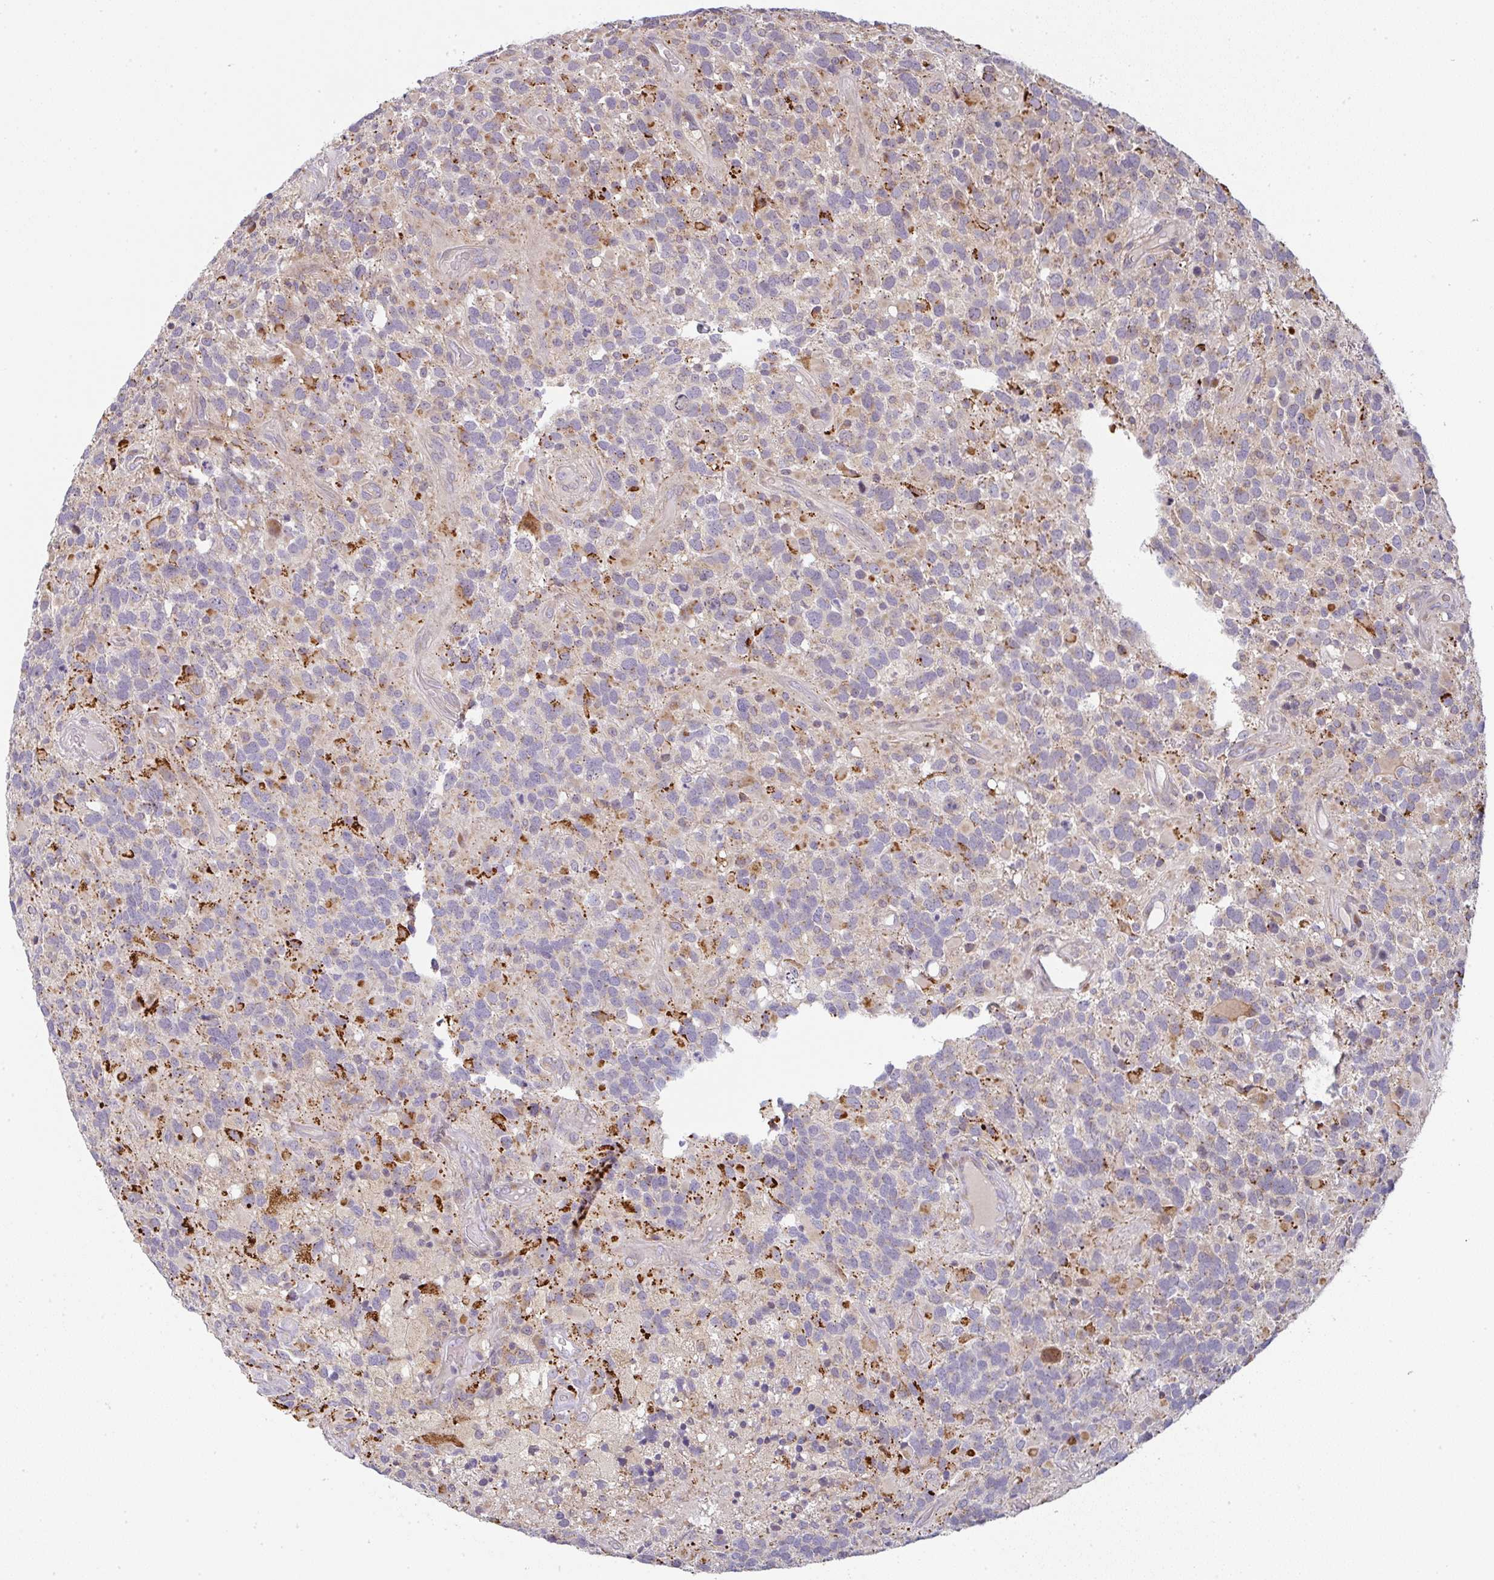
{"staining": {"intensity": "moderate", "quantity": "<25%", "location": "cytoplasmic/membranous"}, "tissue": "glioma", "cell_type": "Tumor cells", "image_type": "cancer", "snomed": [{"axis": "morphology", "description": "Glioma, malignant, High grade"}, {"axis": "topography", "description": "Brain"}], "caption": "Brown immunohistochemical staining in human glioma shows moderate cytoplasmic/membranous staining in approximately <25% of tumor cells.", "gene": "MOB1A", "patient": {"sex": "female", "age": 40}}